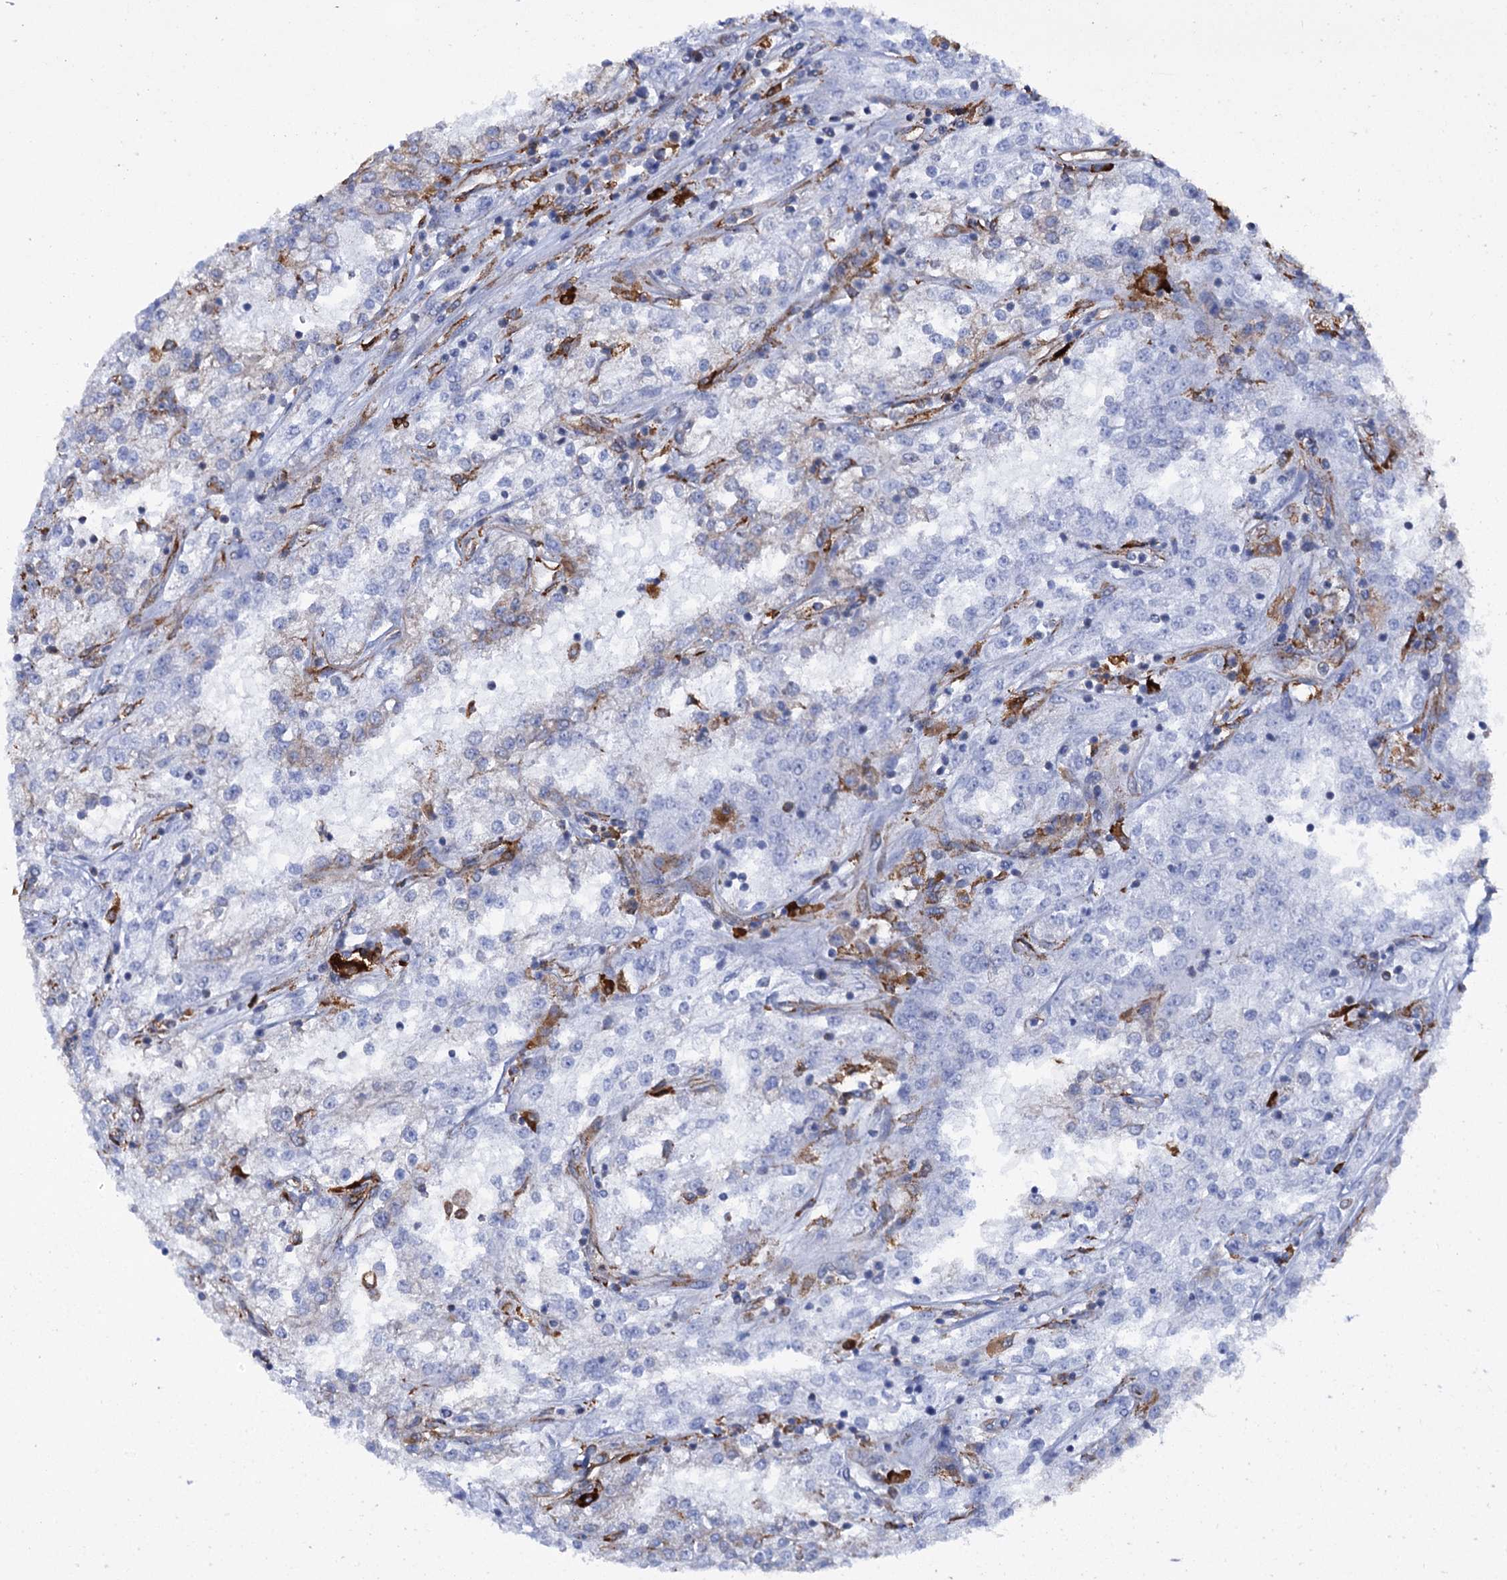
{"staining": {"intensity": "negative", "quantity": "none", "location": "none"}, "tissue": "renal cancer", "cell_type": "Tumor cells", "image_type": "cancer", "snomed": [{"axis": "morphology", "description": "Adenocarcinoma, NOS"}, {"axis": "topography", "description": "Kidney"}], "caption": "Renal cancer was stained to show a protein in brown. There is no significant expression in tumor cells.", "gene": "SHE", "patient": {"sex": "female", "age": 52}}